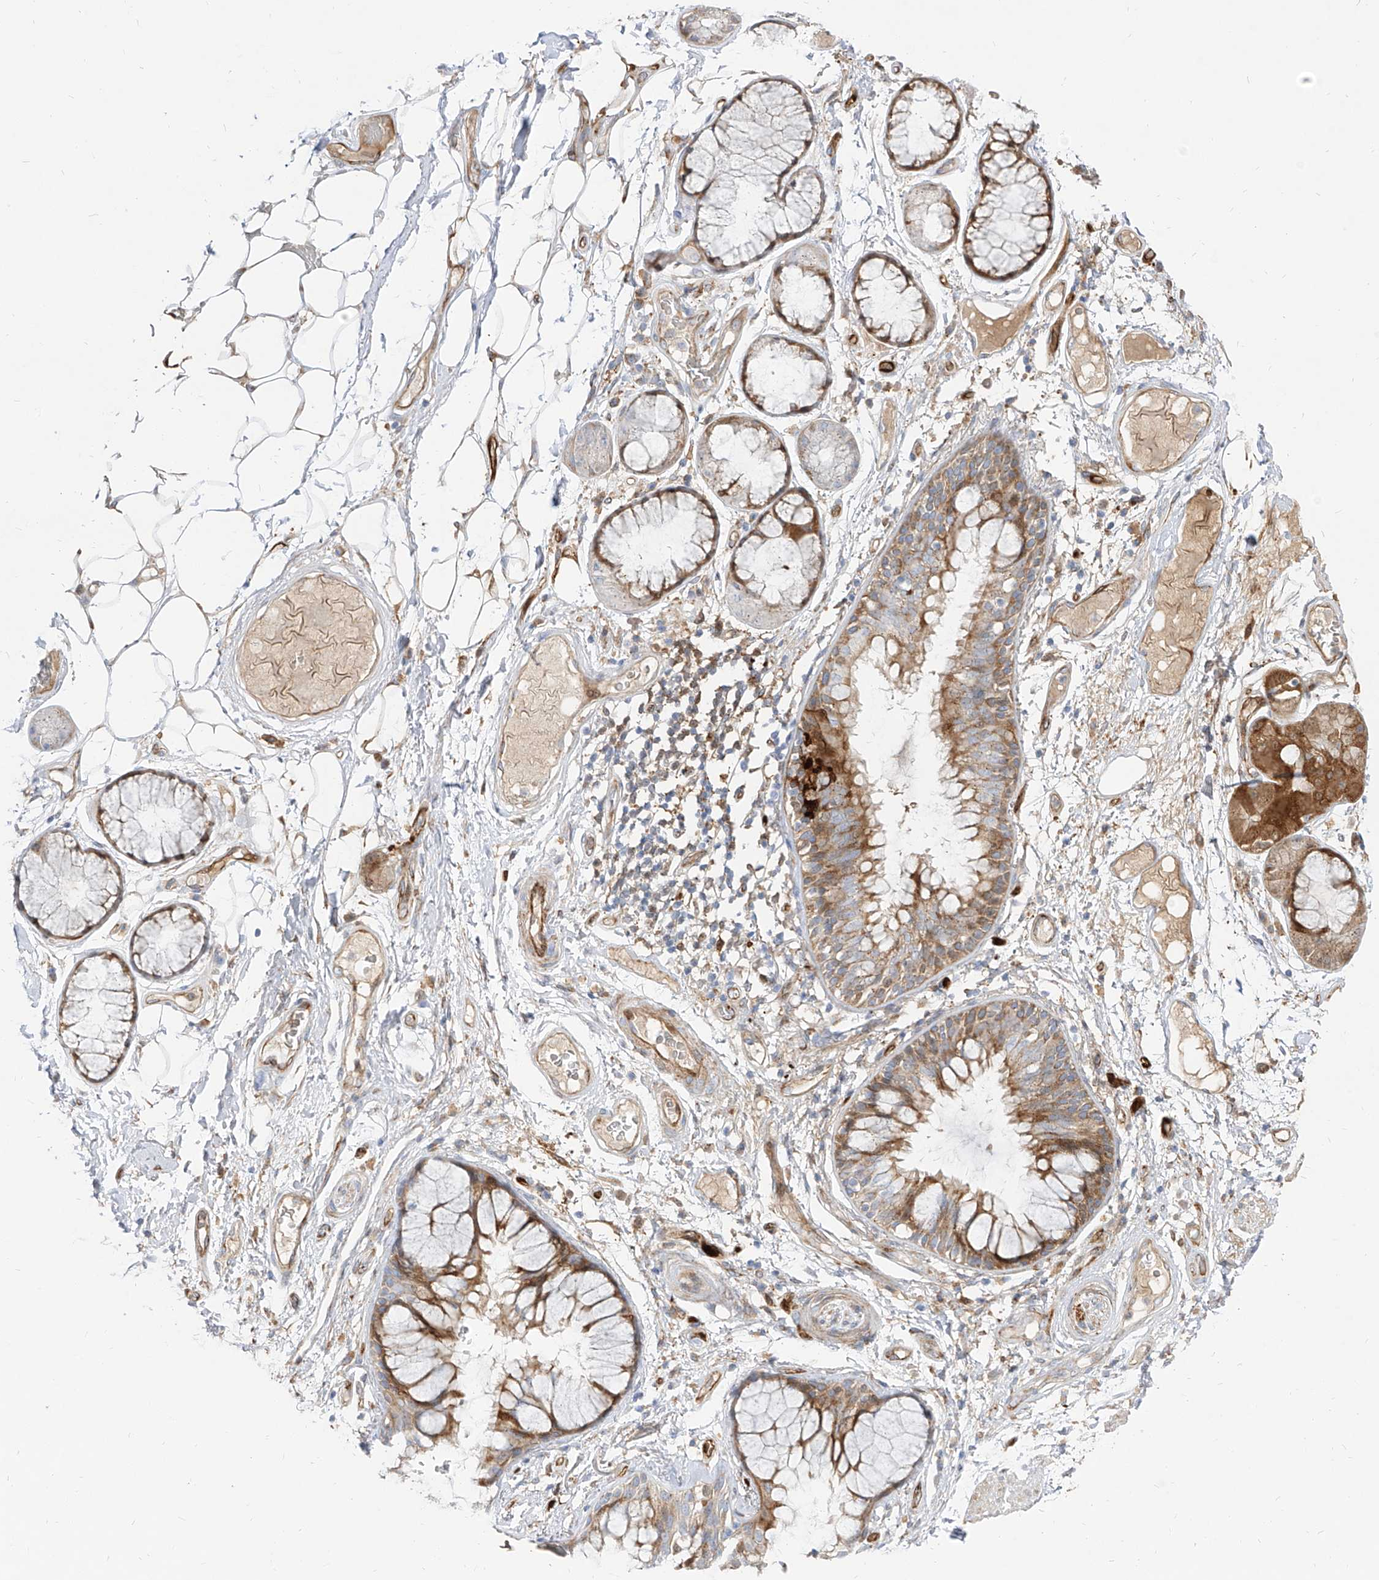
{"staining": {"intensity": "weak", "quantity": ">75%", "location": "cytoplasmic/membranous"}, "tissue": "adipose tissue", "cell_type": "Adipocytes", "image_type": "normal", "snomed": [{"axis": "morphology", "description": "Normal tissue, NOS"}, {"axis": "topography", "description": "Bronchus"}], "caption": "IHC (DAB) staining of normal human adipose tissue displays weak cytoplasmic/membranous protein staining in approximately >75% of adipocytes. The protein of interest is stained brown, and the nuclei are stained in blue (DAB (3,3'-diaminobenzidine) IHC with brightfield microscopy, high magnification).", "gene": "KYNU", "patient": {"sex": "male", "age": 66}}